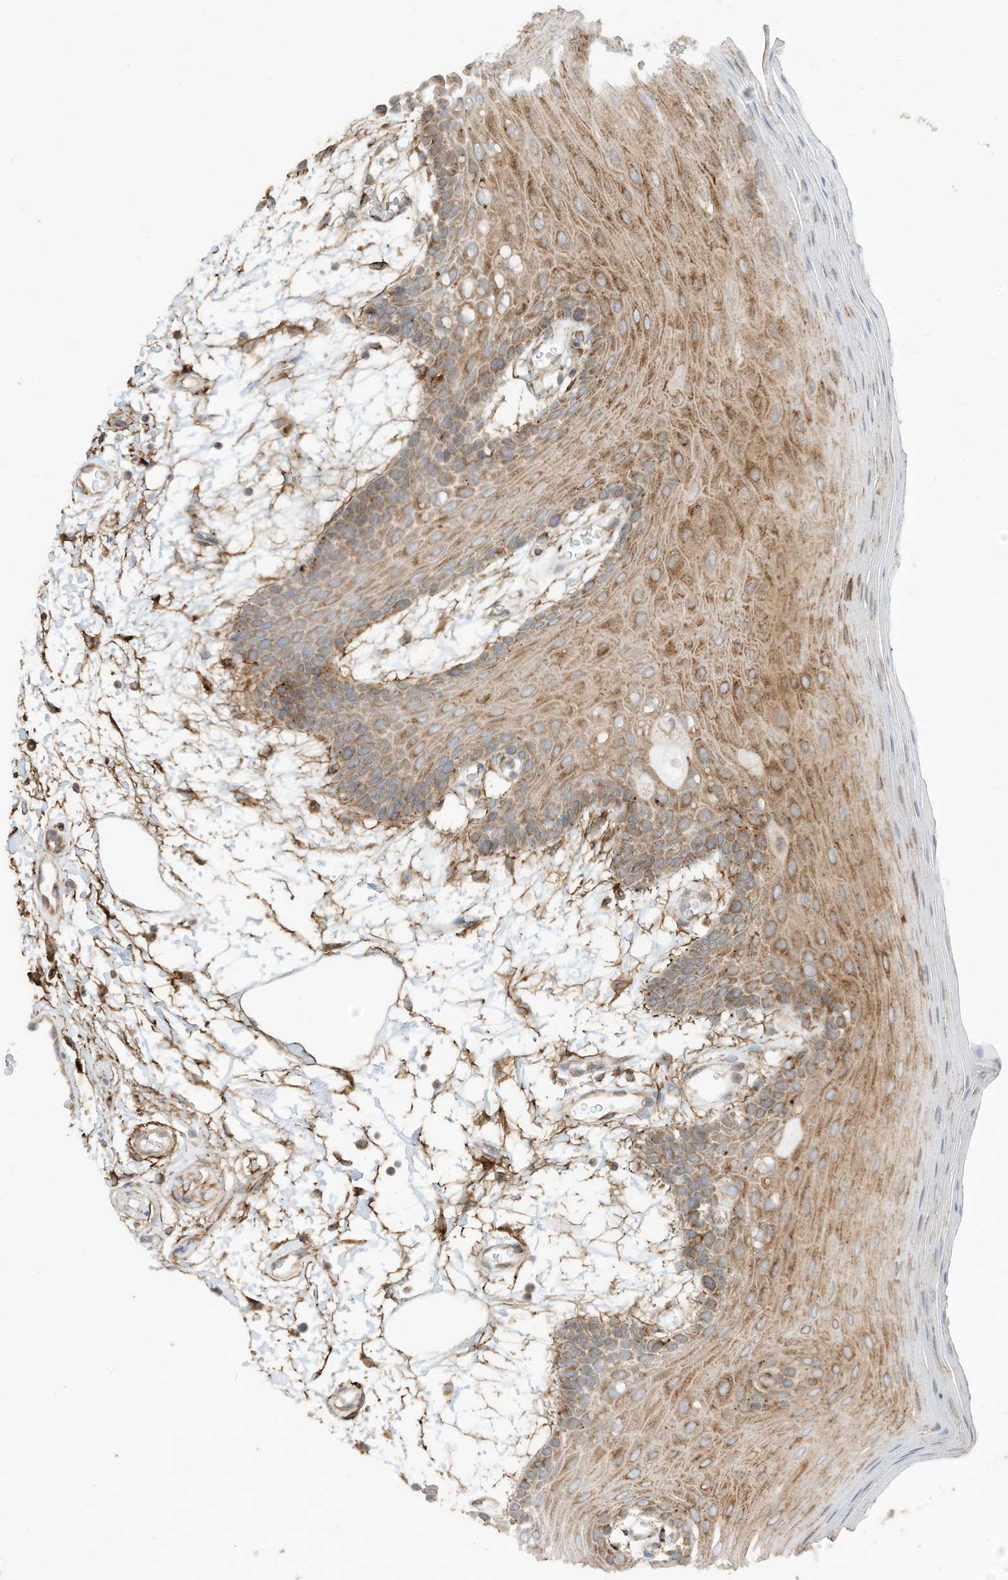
{"staining": {"intensity": "moderate", "quantity": ">75%", "location": "cytoplasmic/membranous"}, "tissue": "oral mucosa", "cell_type": "Squamous epithelial cells", "image_type": "normal", "snomed": [{"axis": "morphology", "description": "Normal tissue, NOS"}, {"axis": "topography", "description": "Skeletal muscle"}, {"axis": "topography", "description": "Oral tissue"}, {"axis": "topography", "description": "Salivary gland"}, {"axis": "topography", "description": "Peripheral nerve tissue"}], "caption": "Immunohistochemistry (DAB (3,3'-diaminobenzidine)) staining of normal human oral mucosa reveals moderate cytoplasmic/membranous protein positivity in about >75% of squamous epithelial cells.", "gene": "TRNAU1AP", "patient": {"sex": "male", "age": 54}}